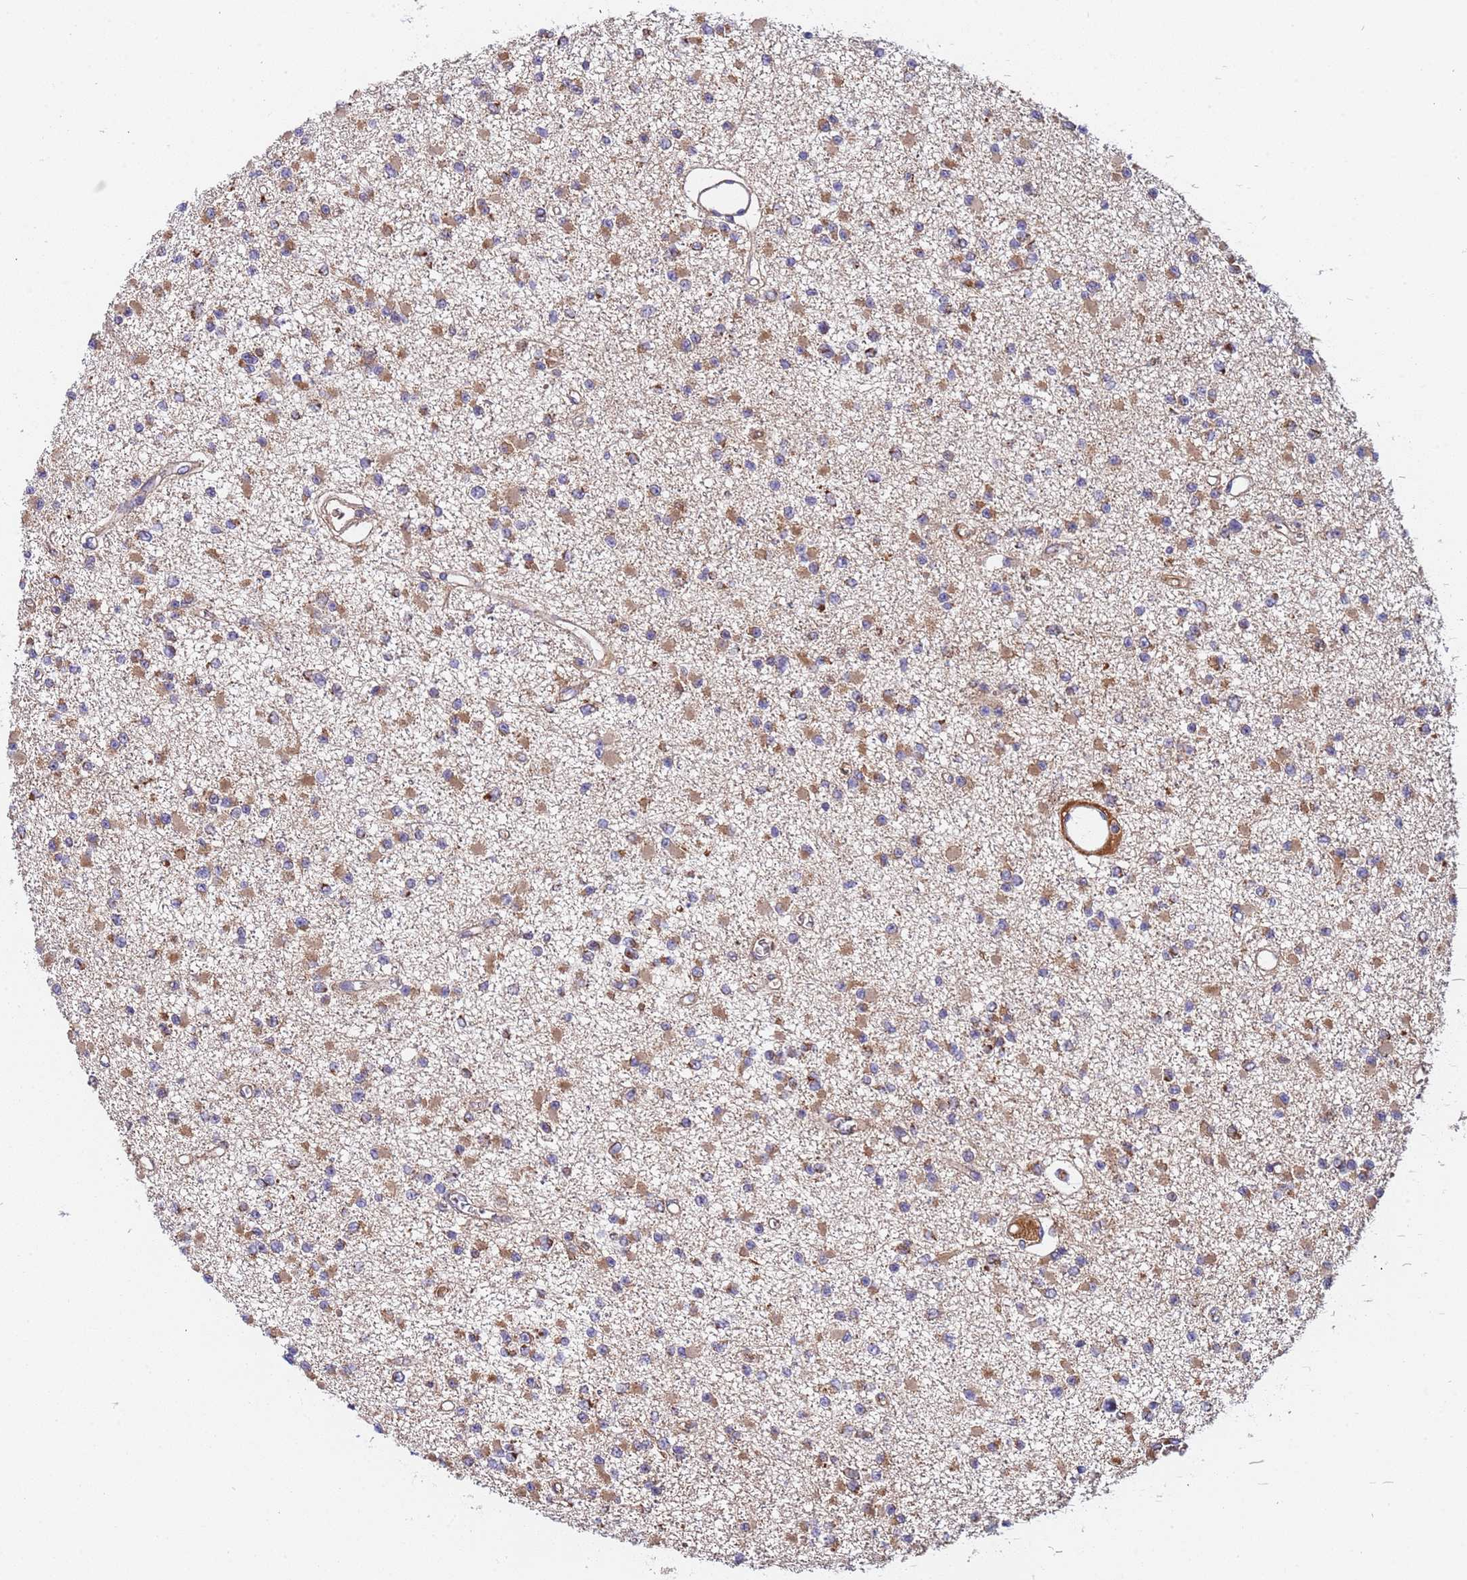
{"staining": {"intensity": "moderate", "quantity": ">75%", "location": "cytoplasmic/membranous"}, "tissue": "glioma", "cell_type": "Tumor cells", "image_type": "cancer", "snomed": [{"axis": "morphology", "description": "Glioma, malignant, Low grade"}, {"axis": "topography", "description": "Brain"}], "caption": "This histopathology image exhibits IHC staining of human malignant glioma (low-grade), with medium moderate cytoplasmic/membranous staining in approximately >75% of tumor cells.", "gene": "TMEM126A", "patient": {"sex": "female", "age": 22}}